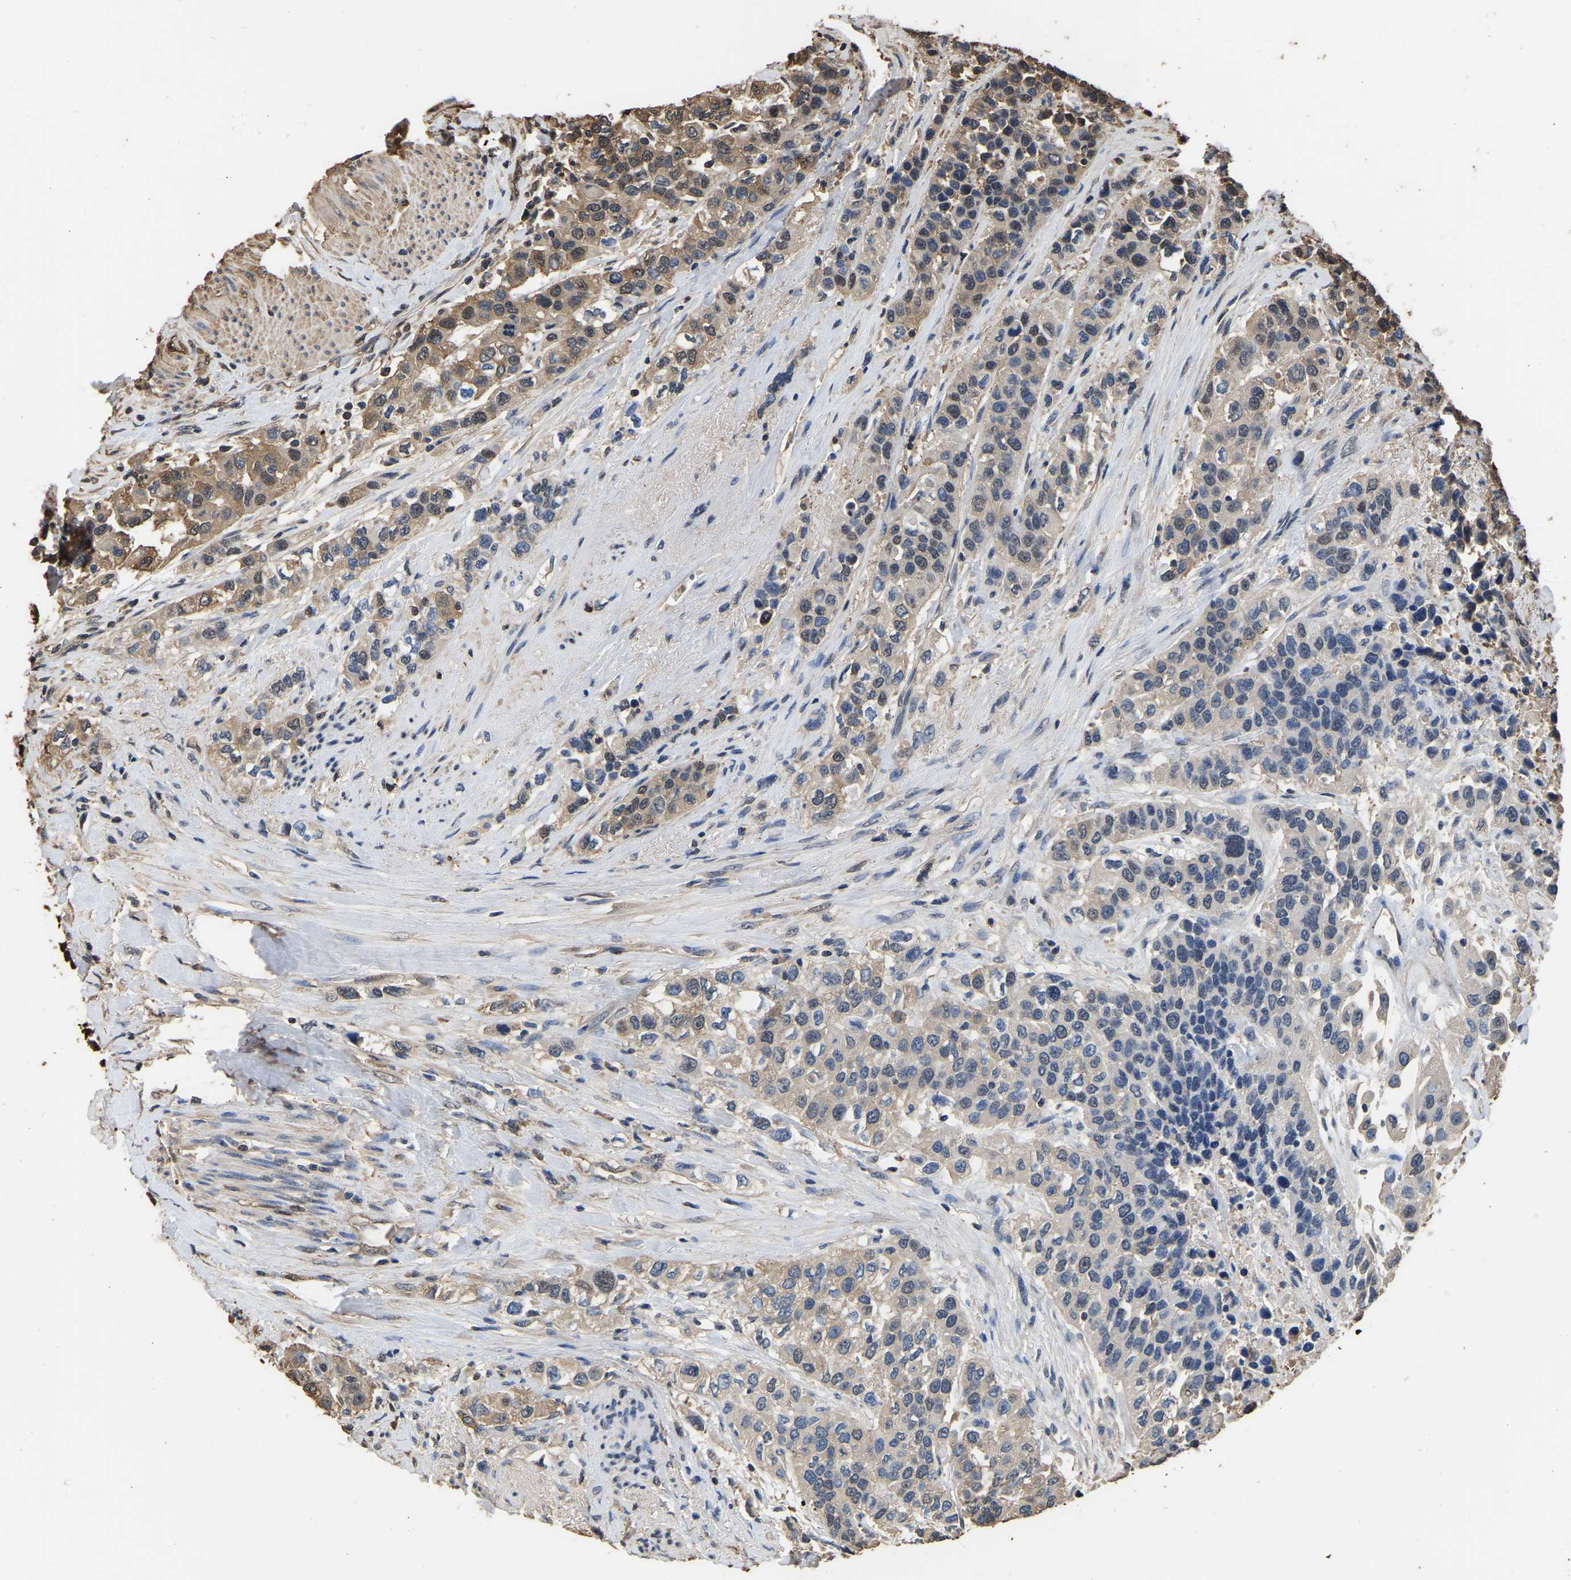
{"staining": {"intensity": "moderate", "quantity": "<25%", "location": "cytoplasmic/membranous"}, "tissue": "urothelial cancer", "cell_type": "Tumor cells", "image_type": "cancer", "snomed": [{"axis": "morphology", "description": "Urothelial carcinoma, High grade"}, {"axis": "topography", "description": "Urinary bladder"}], "caption": "Urothelial carcinoma (high-grade) stained for a protein (brown) displays moderate cytoplasmic/membranous positive expression in approximately <25% of tumor cells.", "gene": "LDHB", "patient": {"sex": "female", "age": 80}}